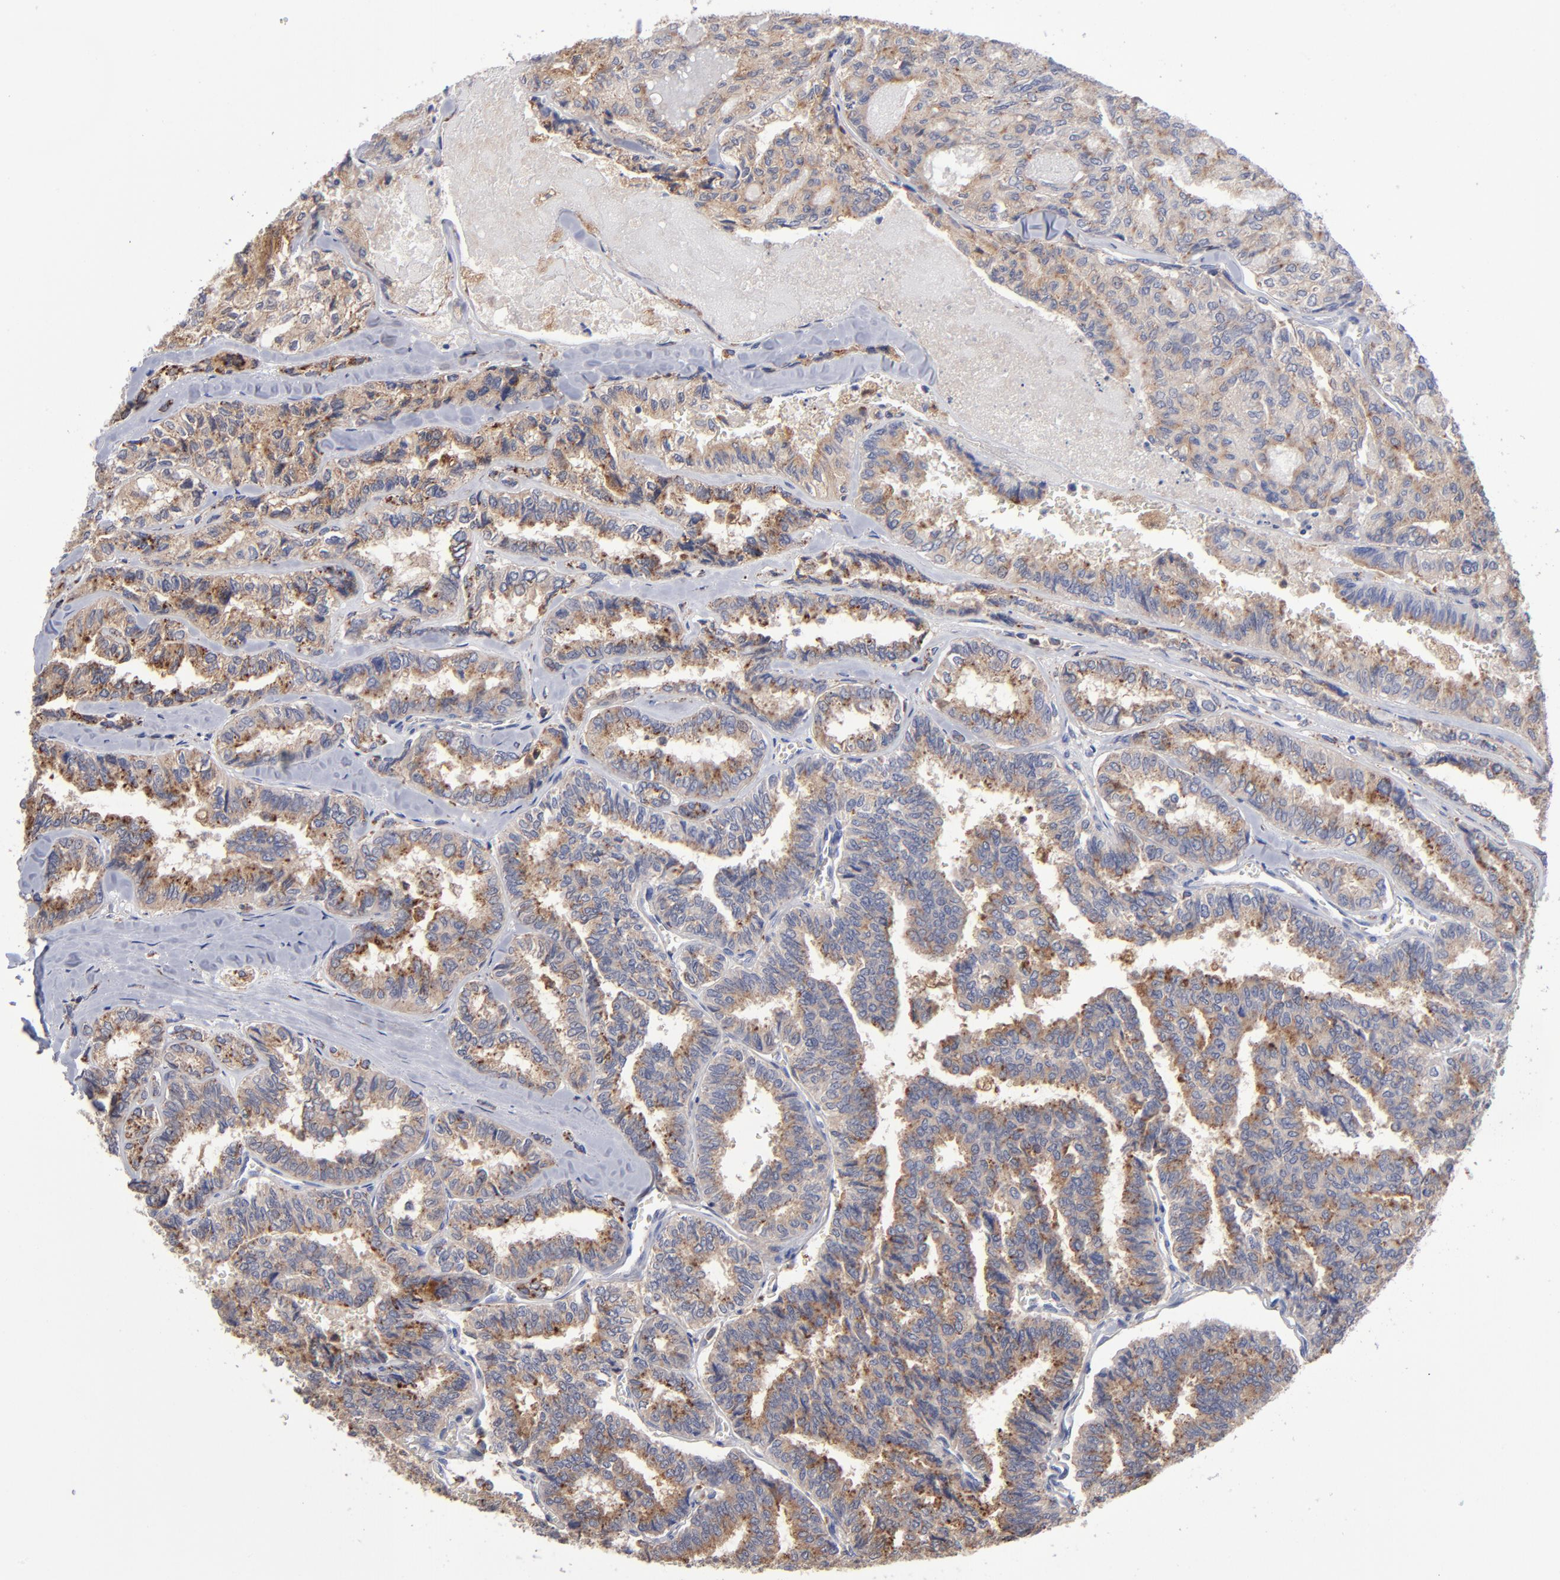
{"staining": {"intensity": "weak", "quantity": ">75%", "location": "cytoplasmic/membranous"}, "tissue": "thyroid cancer", "cell_type": "Tumor cells", "image_type": "cancer", "snomed": [{"axis": "morphology", "description": "Papillary adenocarcinoma, NOS"}, {"axis": "topography", "description": "Thyroid gland"}], "caption": "A low amount of weak cytoplasmic/membranous positivity is seen in about >75% of tumor cells in thyroid cancer tissue.", "gene": "RRAGB", "patient": {"sex": "female", "age": 35}}